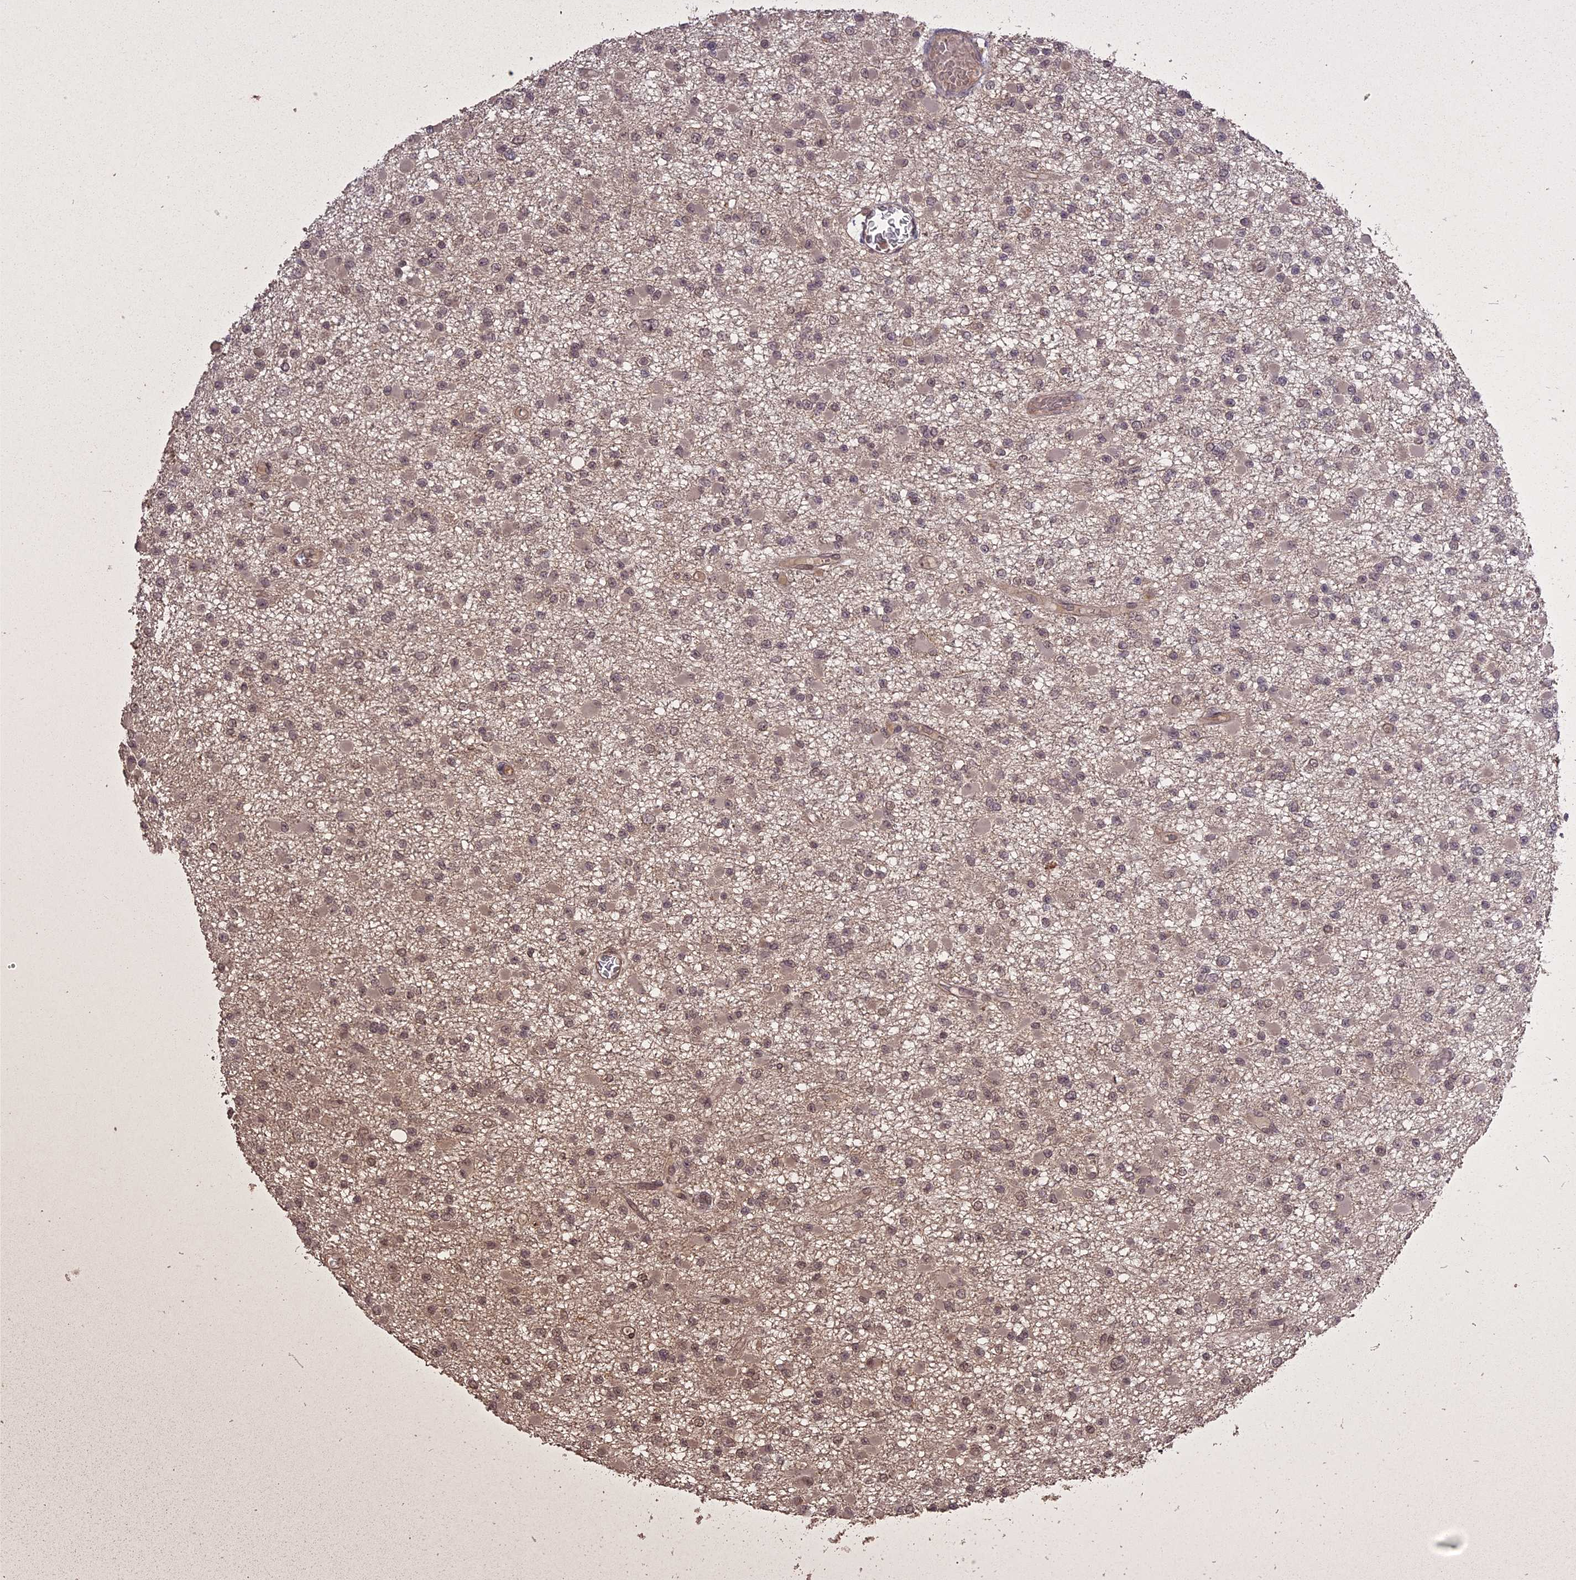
{"staining": {"intensity": "weak", "quantity": "<25%", "location": "cytoplasmic/membranous,nuclear"}, "tissue": "glioma", "cell_type": "Tumor cells", "image_type": "cancer", "snomed": [{"axis": "morphology", "description": "Glioma, malignant, Low grade"}, {"axis": "topography", "description": "Brain"}], "caption": "DAB (3,3'-diaminobenzidine) immunohistochemical staining of glioma displays no significant staining in tumor cells.", "gene": "ING5", "patient": {"sex": "female", "age": 22}}